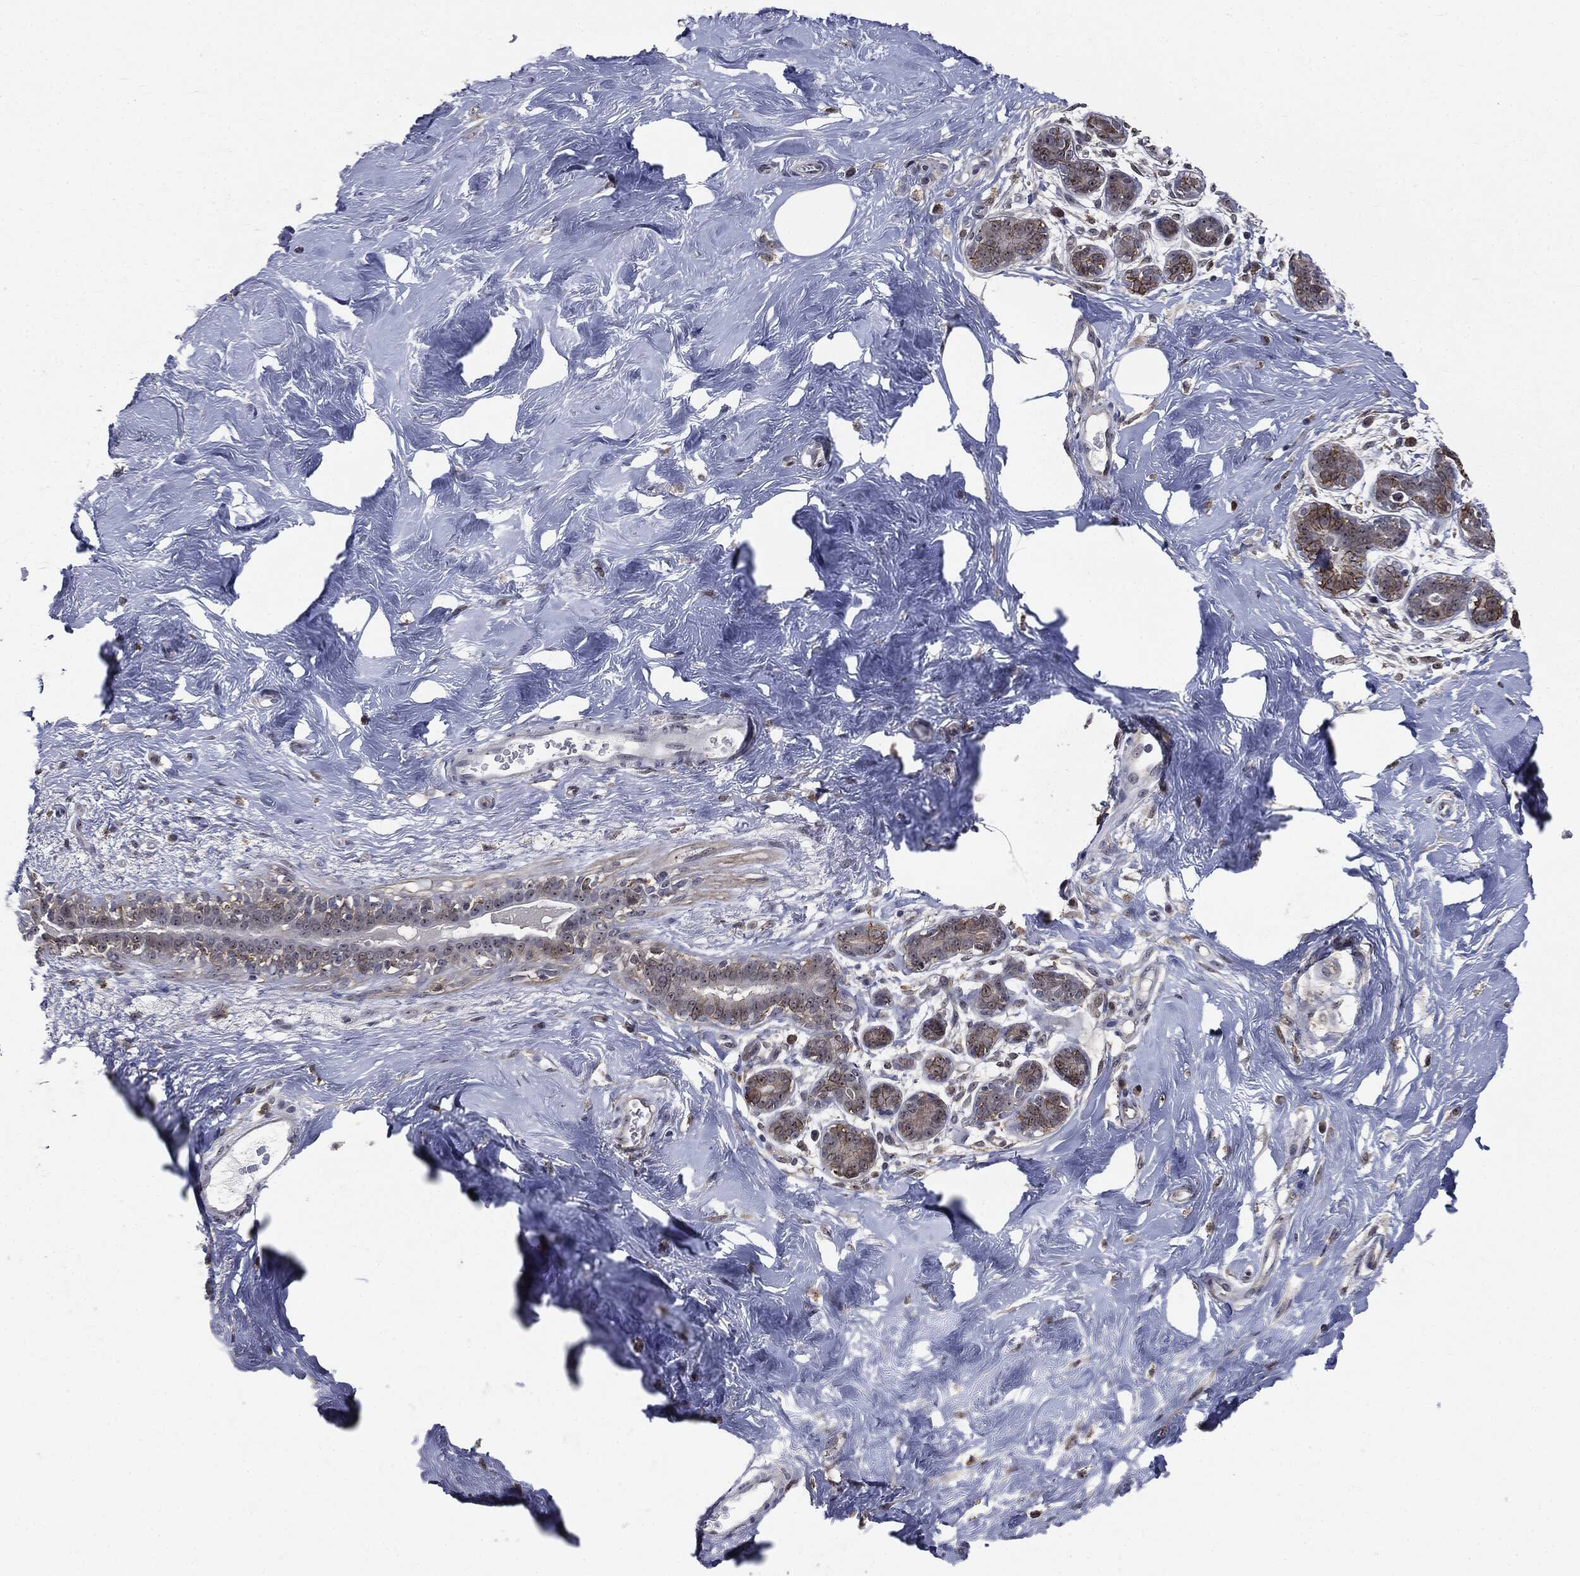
{"staining": {"intensity": "moderate", "quantity": "<25%", "location": "cytoplasmic/membranous"}, "tissue": "breast", "cell_type": "Glandular cells", "image_type": "normal", "snomed": [{"axis": "morphology", "description": "Normal tissue, NOS"}, {"axis": "topography", "description": "Breast"}], "caption": "The micrograph exhibits immunohistochemical staining of benign breast. There is moderate cytoplasmic/membranous positivity is appreciated in about <25% of glandular cells.", "gene": "TRMT1L", "patient": {"sex": "female", "age": 43}}